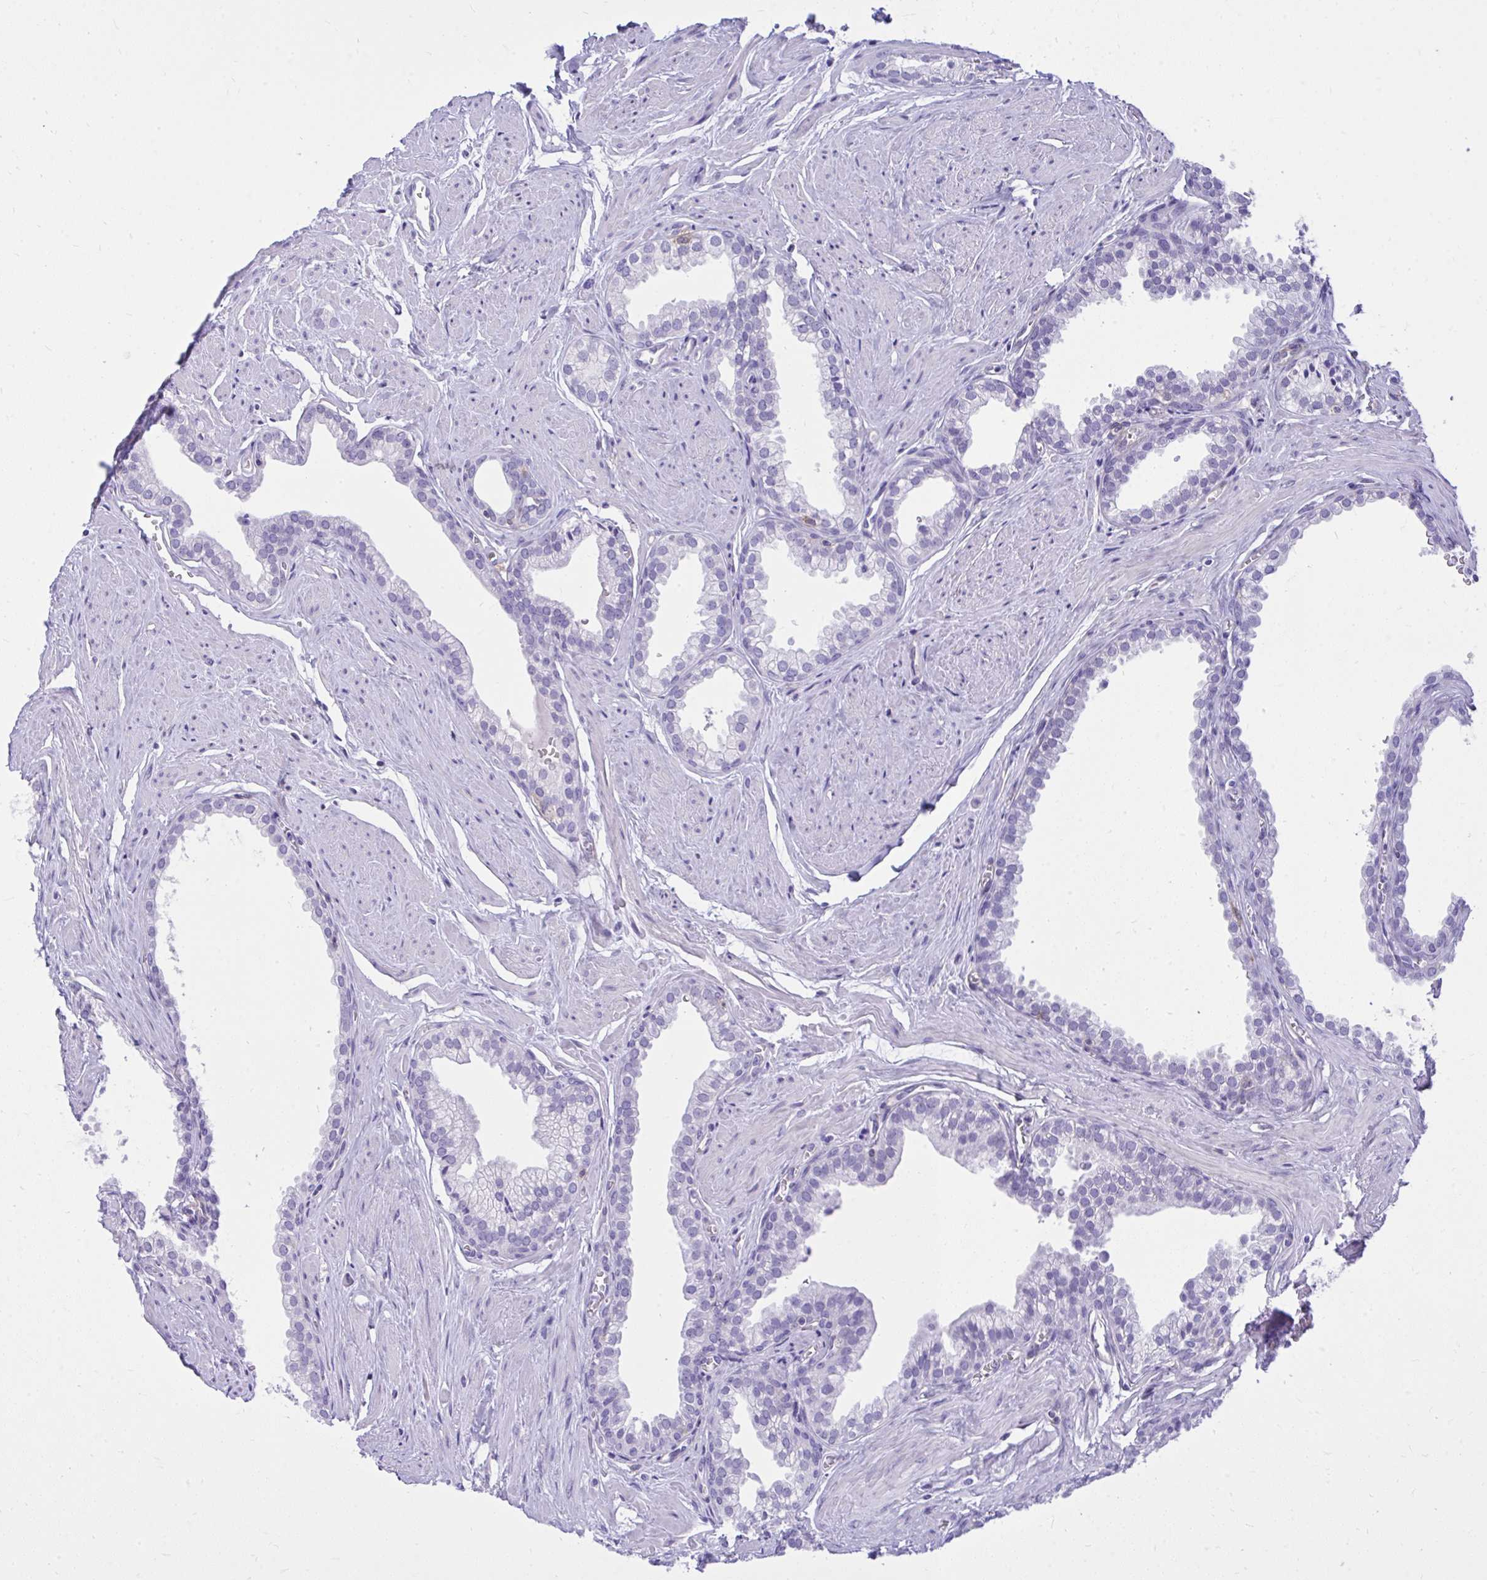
{"staining": {"intensity": "negative", "quantity": "none", "location": "none"}, "tissue": "prostate", "cell_type": "Glandular cells", "image_type": "normal", "snomed": [{"axis": "morphology", "description": "Normal tissue, NOS"}, {"axis": "topography", "description": "Prostate"}, {"axis": "topography", "description": "Peripheral nerve tissue"}], "caption": "IHC image of benign prostate: human prostate stained with DAB (3,3'-diaminobenzidine) displays no significant protein expression in glandular cells.", "gene": "GPRIN3", "patient": {"sex": "male", "age": 55}}